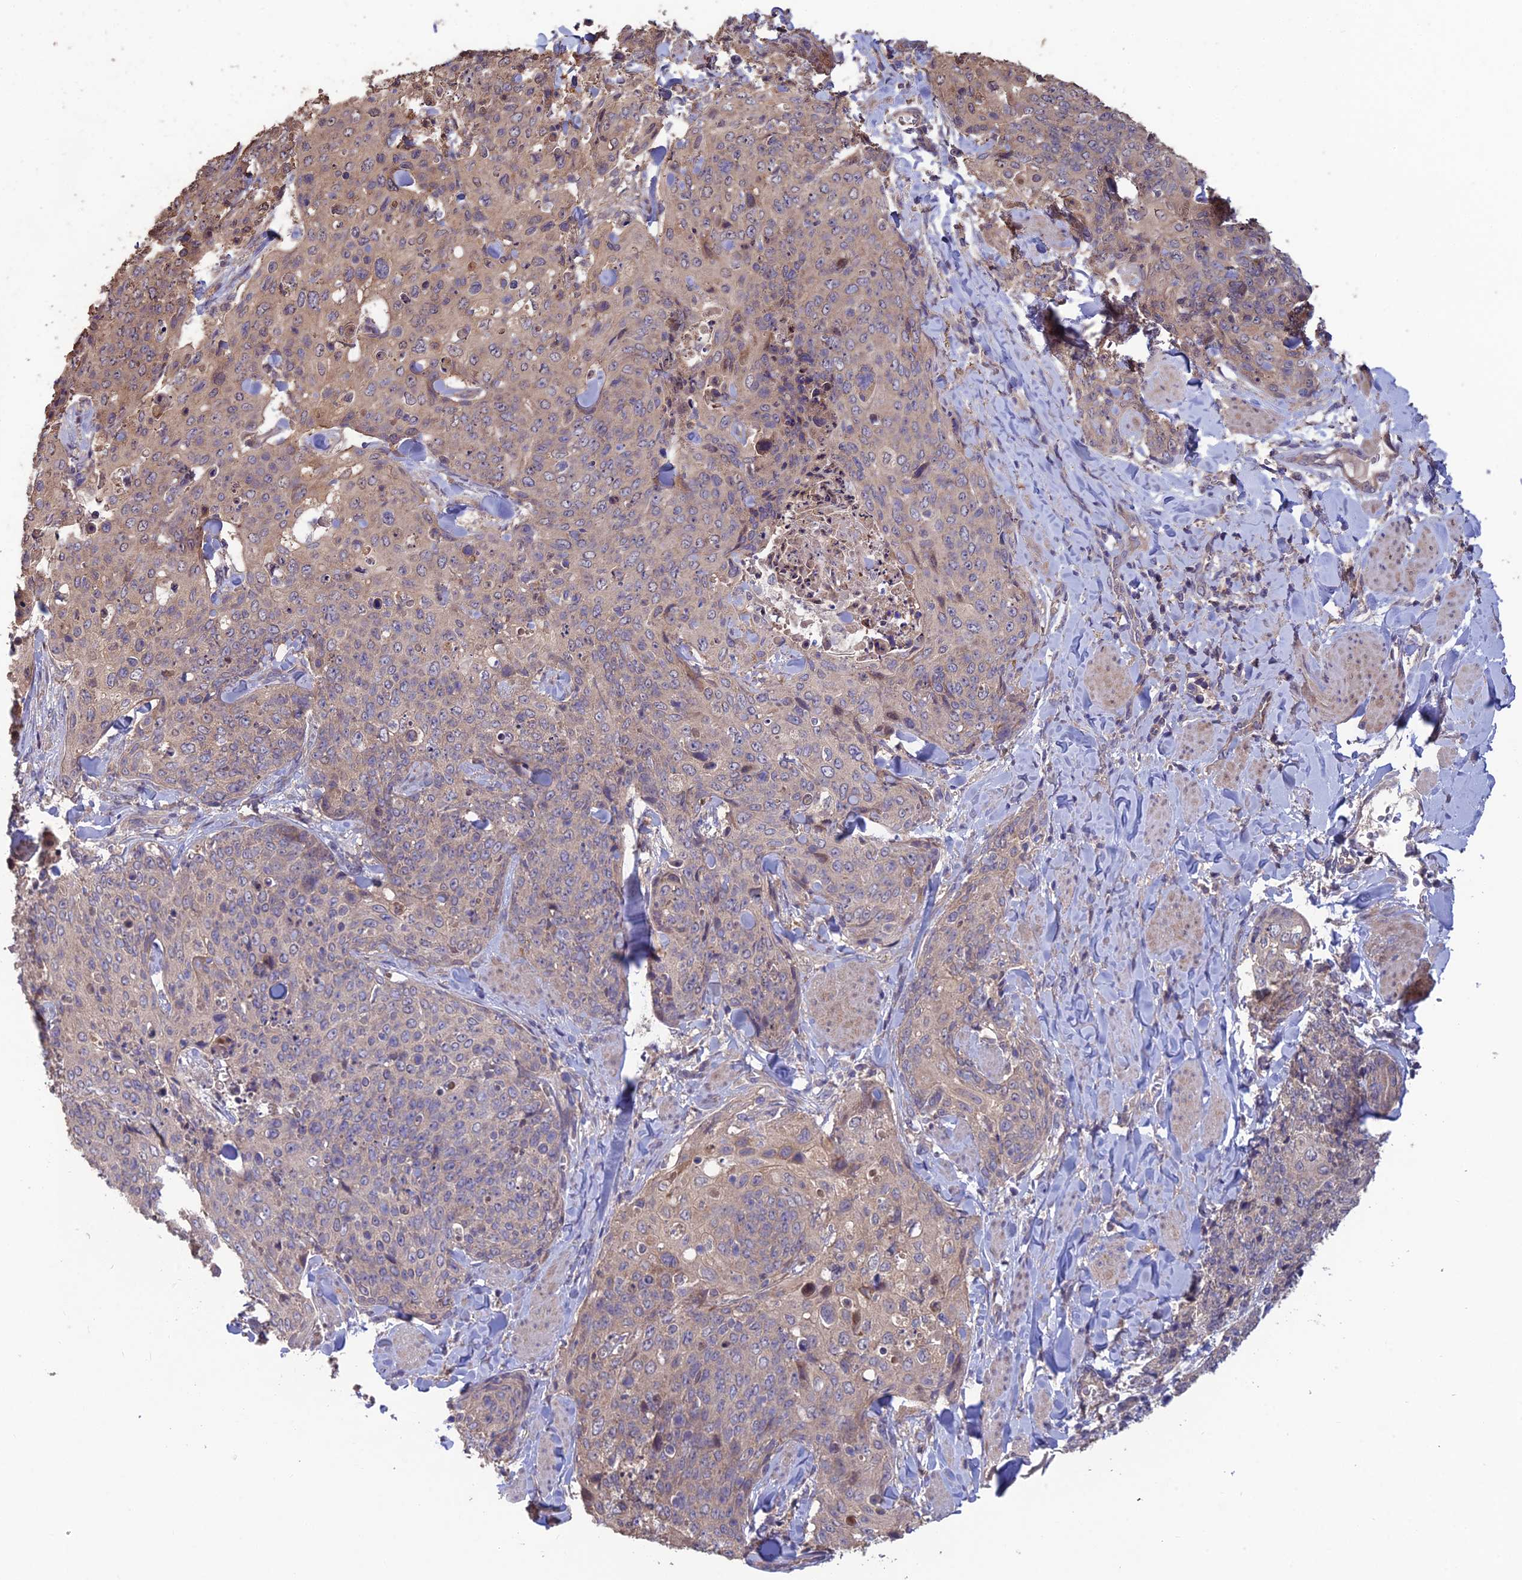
{"staining": {"intensity": "weak", "quantity": "25%-75%", "location": "cytoplasmic/membranous"}, "tissue": "skin cancer", "cell_type": "Tumor cells", "image_type": "cancer", "snomed": [{"axis": "morphology", "description": "Squamous cell carcinoma, NOS"}, {"axis": "topography", "description": "Skin"}, {"axis": "topography", "description": "Vulva"}], "caption": "Protein staining of skin cancer tissue shows weak cytoplasmic/membranous positivity in about 25%-75% of tumor cells.", "gene": "SHISA5", "patient": {"sex": "female", "age": 85}}